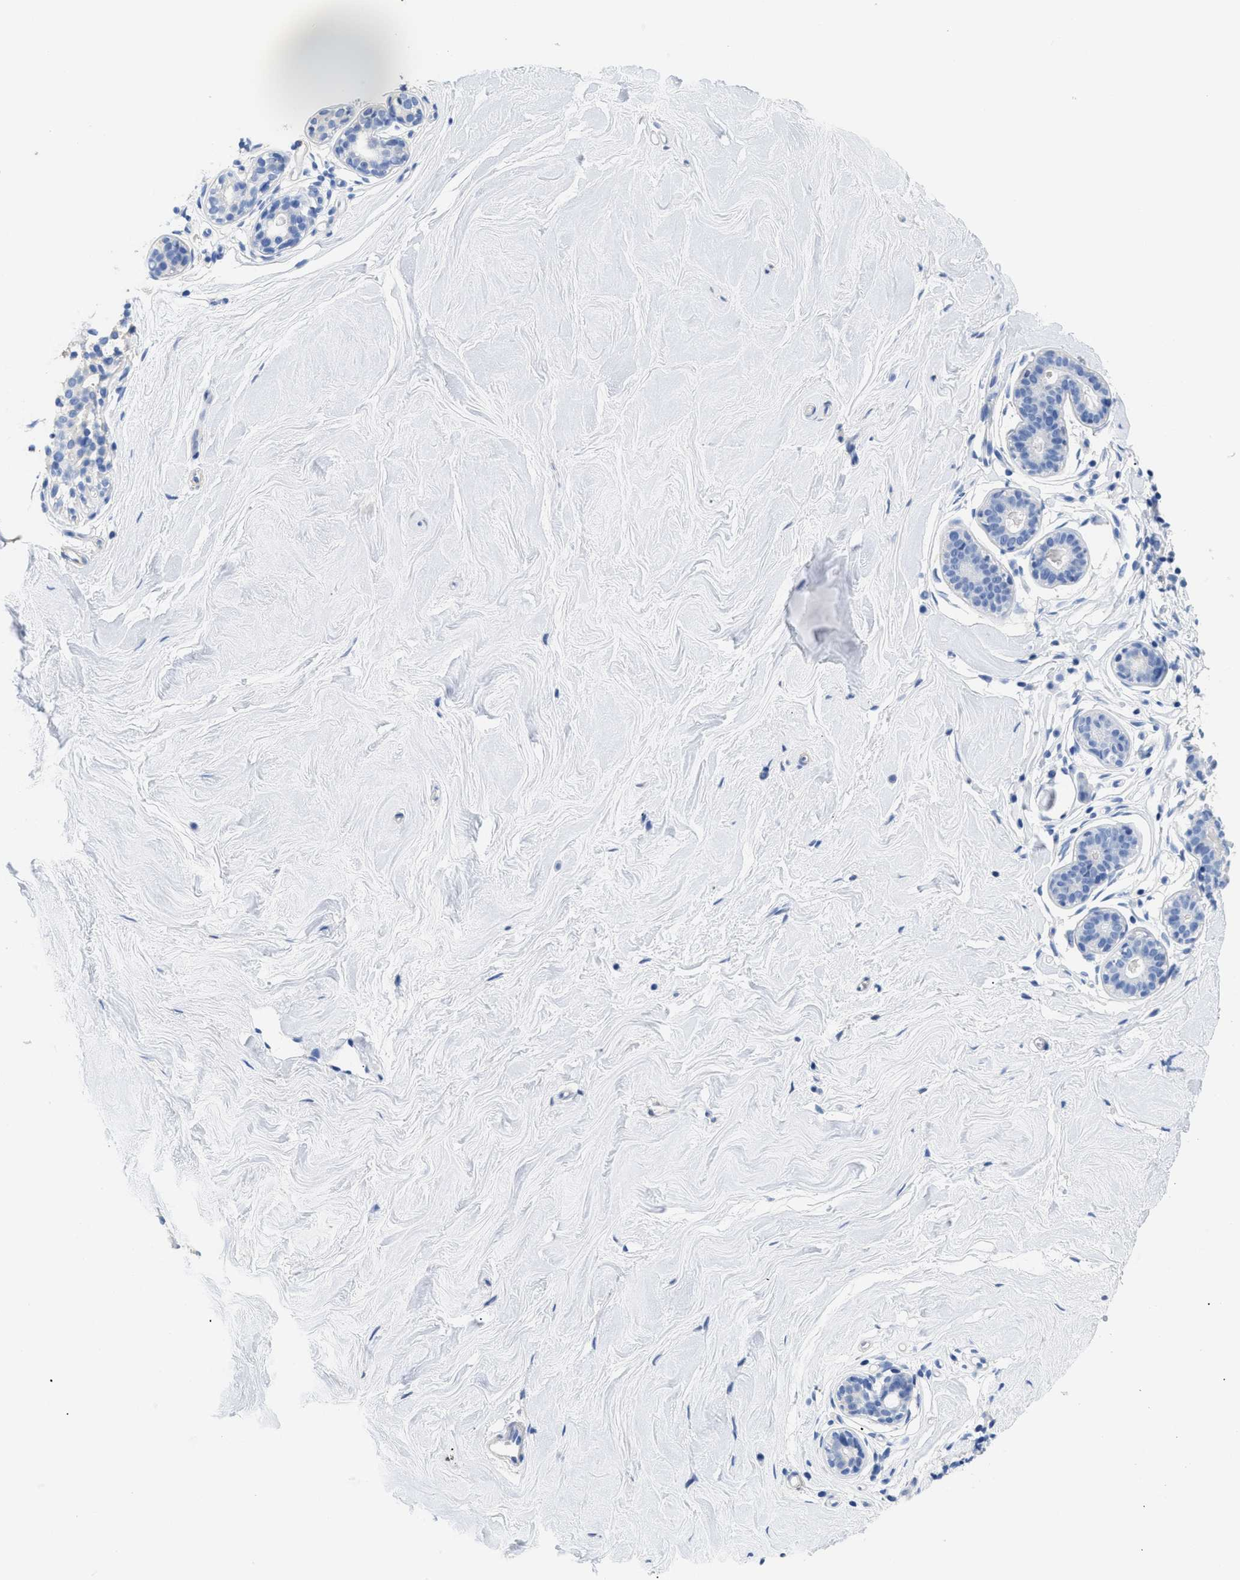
{"staining": {"intensity": "negative", "quantity": "none", "location": "none"}, "tissue": "breast", "cell_type": "Adipocytes", "image_type": "normal", "snomed": [{"axis": "morphology", "description": "Normal tissue, NOS"}, {"axis": "topography", "description": "Breast"}], "caption": "This histopathology image is of benign breast stained with immunohistochemistry (IHC) to label a protein in brown with the nuclei are counter-stained blue. There is no positivity in adipocytes. Brightfield microscopy of immunohistochemistry stained with DAB (3,3'-diaminobenzidine) (brown) and hematoxylin (blue), captured at high magnification.", "gene": "DLC1", "patient": {"sex": "female", "age": 22}}